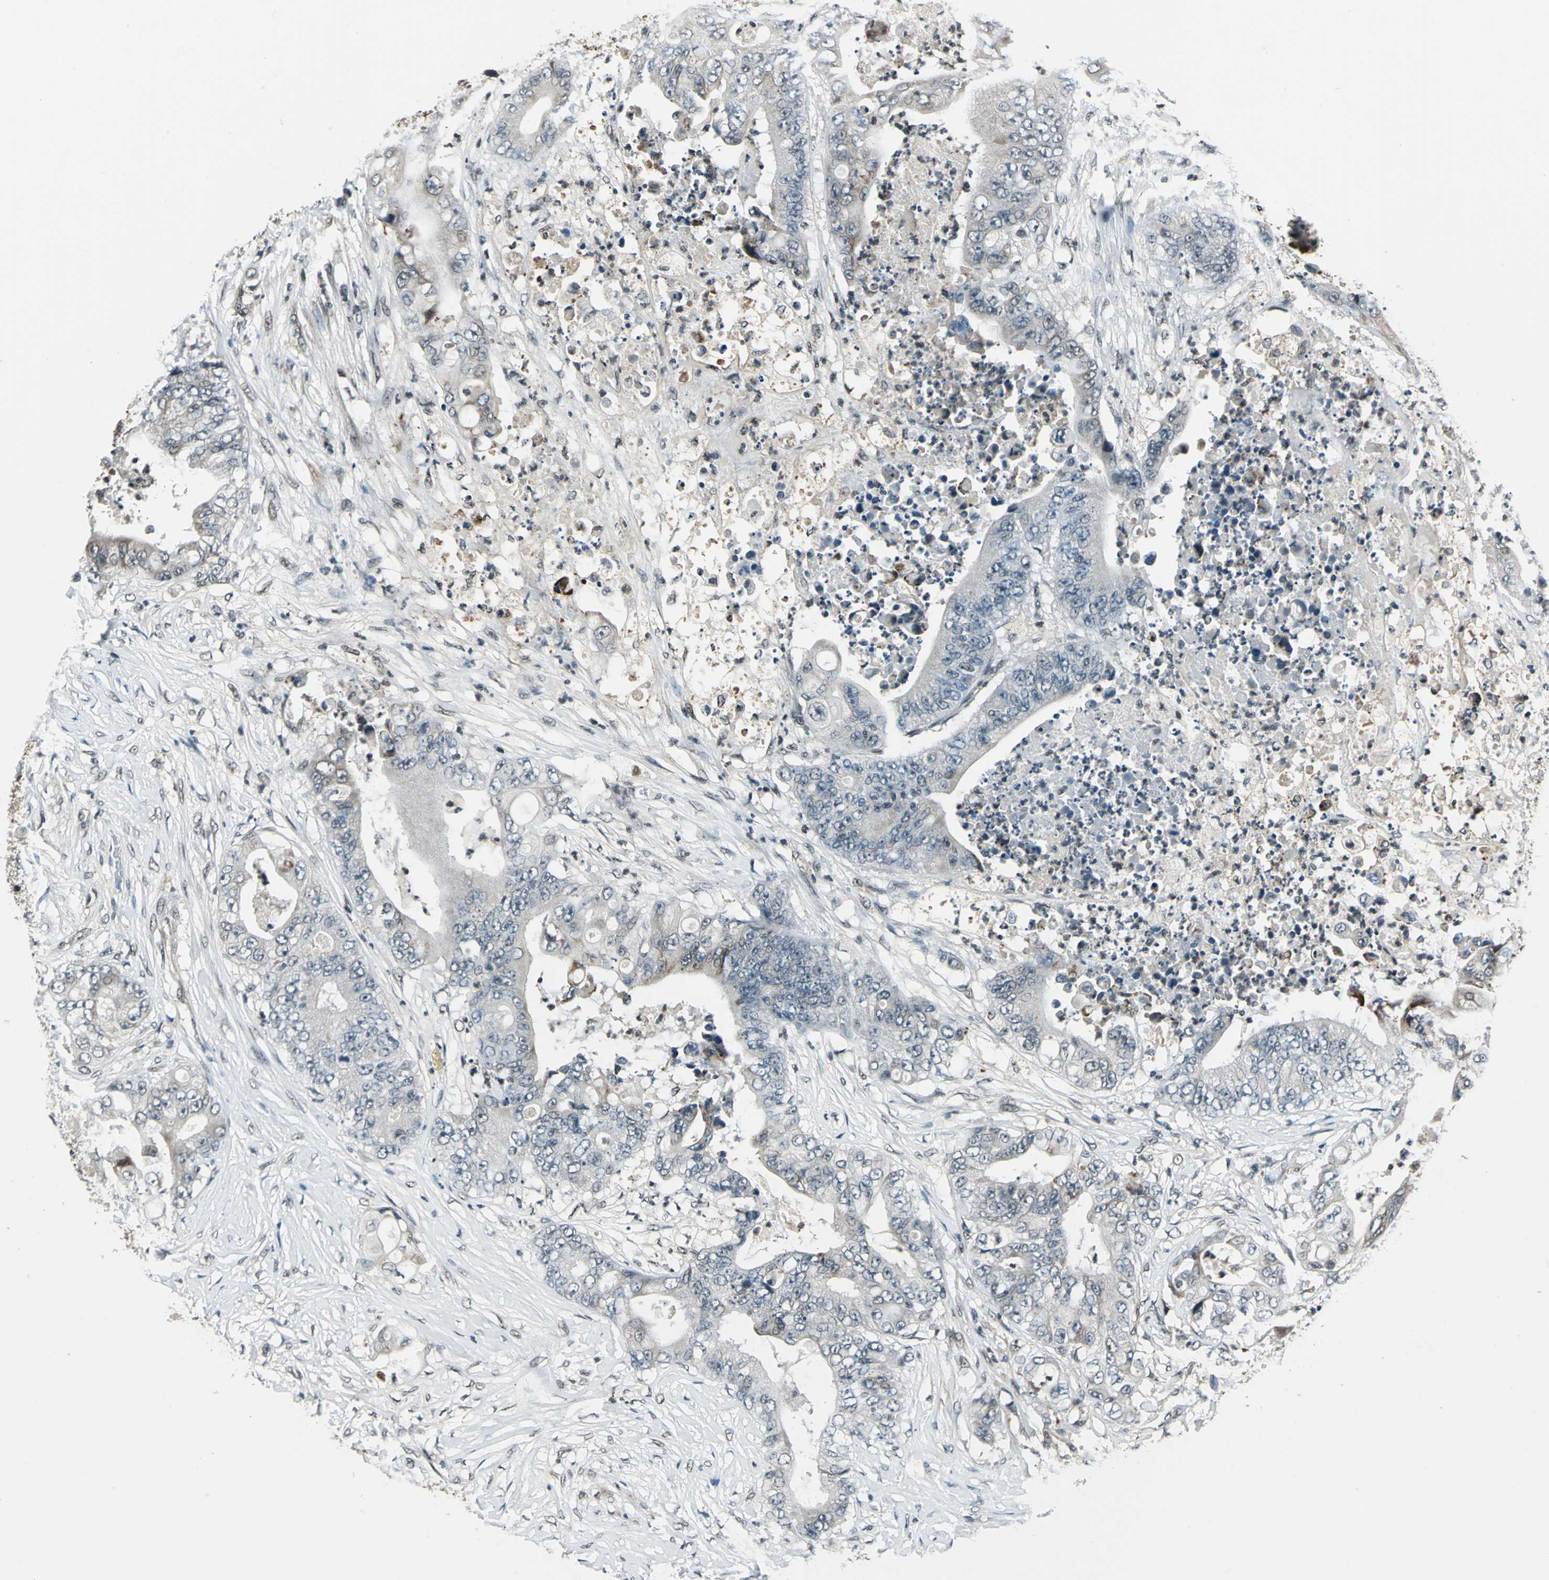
{"staining": {"intensity": "weak", "quantity": "<25%", "location": "cytoplasmic/membranous"}, "tissue": "stomach cancer", "cell_type": "Tumor cells", "image_type": "cancer", "snomed": [{"axis": "morphology", "description": "Adenocarcinoma, NOS"}, {"axis": "topography", "description": "Stomach"}], "caption": "DAB immunohistochemical staining of human stomach cancer (adenocarcinoma) demonstrates no significant expression in tumor cells. (DAB immunohistochemistry, high magnification).", "gene": "NR2C2", "patient": {"sex": "female", "age": 73}}